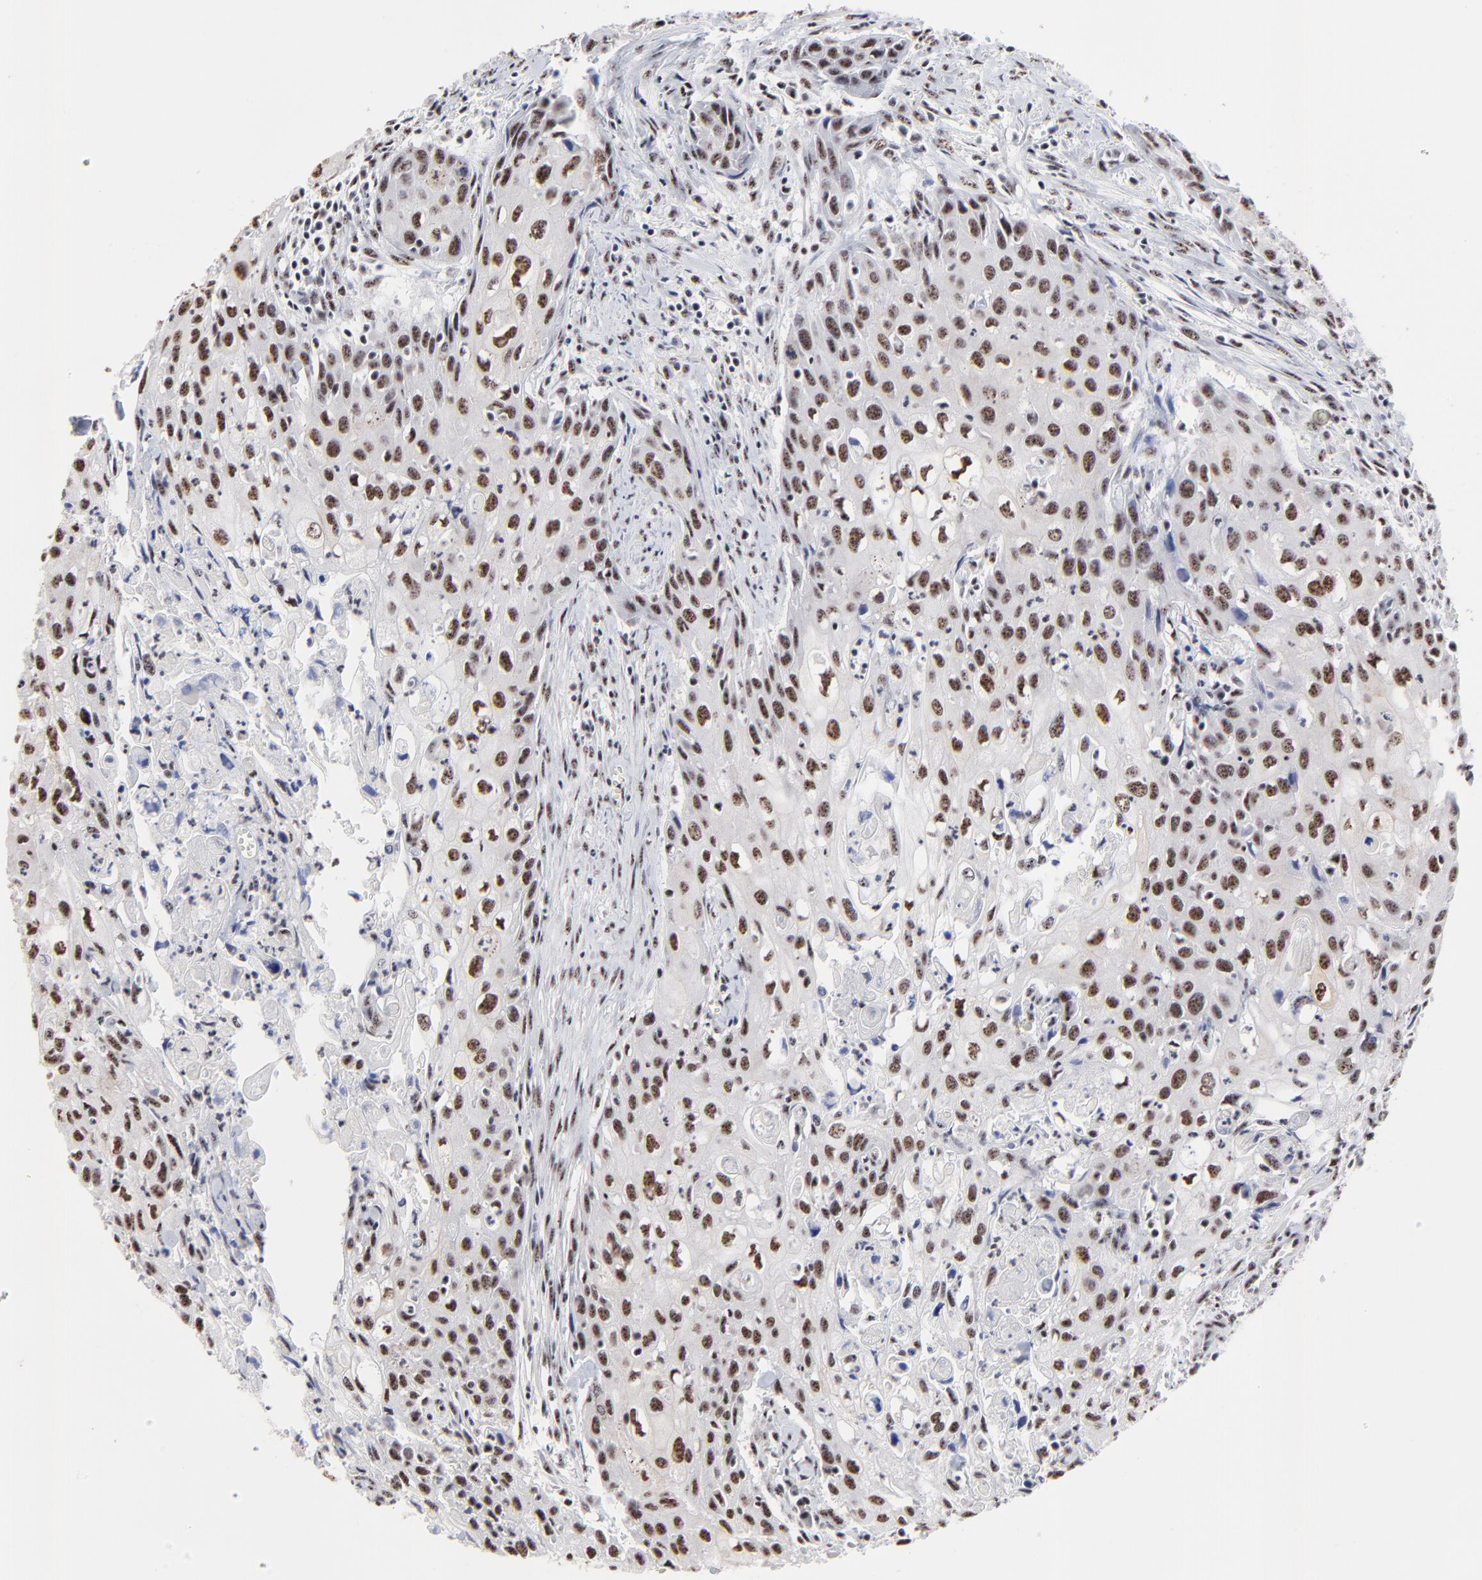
{"staining": {"intensity": "moderate", "quantity": ">75%", "location": "nuclear"}, "tissue": "urothelial cancer", "cell_type": "Tumor cells", "image_type": "cancer", "snomed": [{"axis": "morphology", "description": "Urothelial carcinoma, High grade"}, {"axis": "topography", "description": "Urinary bladder"}], "caption": "Human high-grade urothelial carcinoma stained with a protein marker exhibits moderate staining in tumor cells.", "gene": "MBD4", "patient": {"sex": "male", "age": 54}}